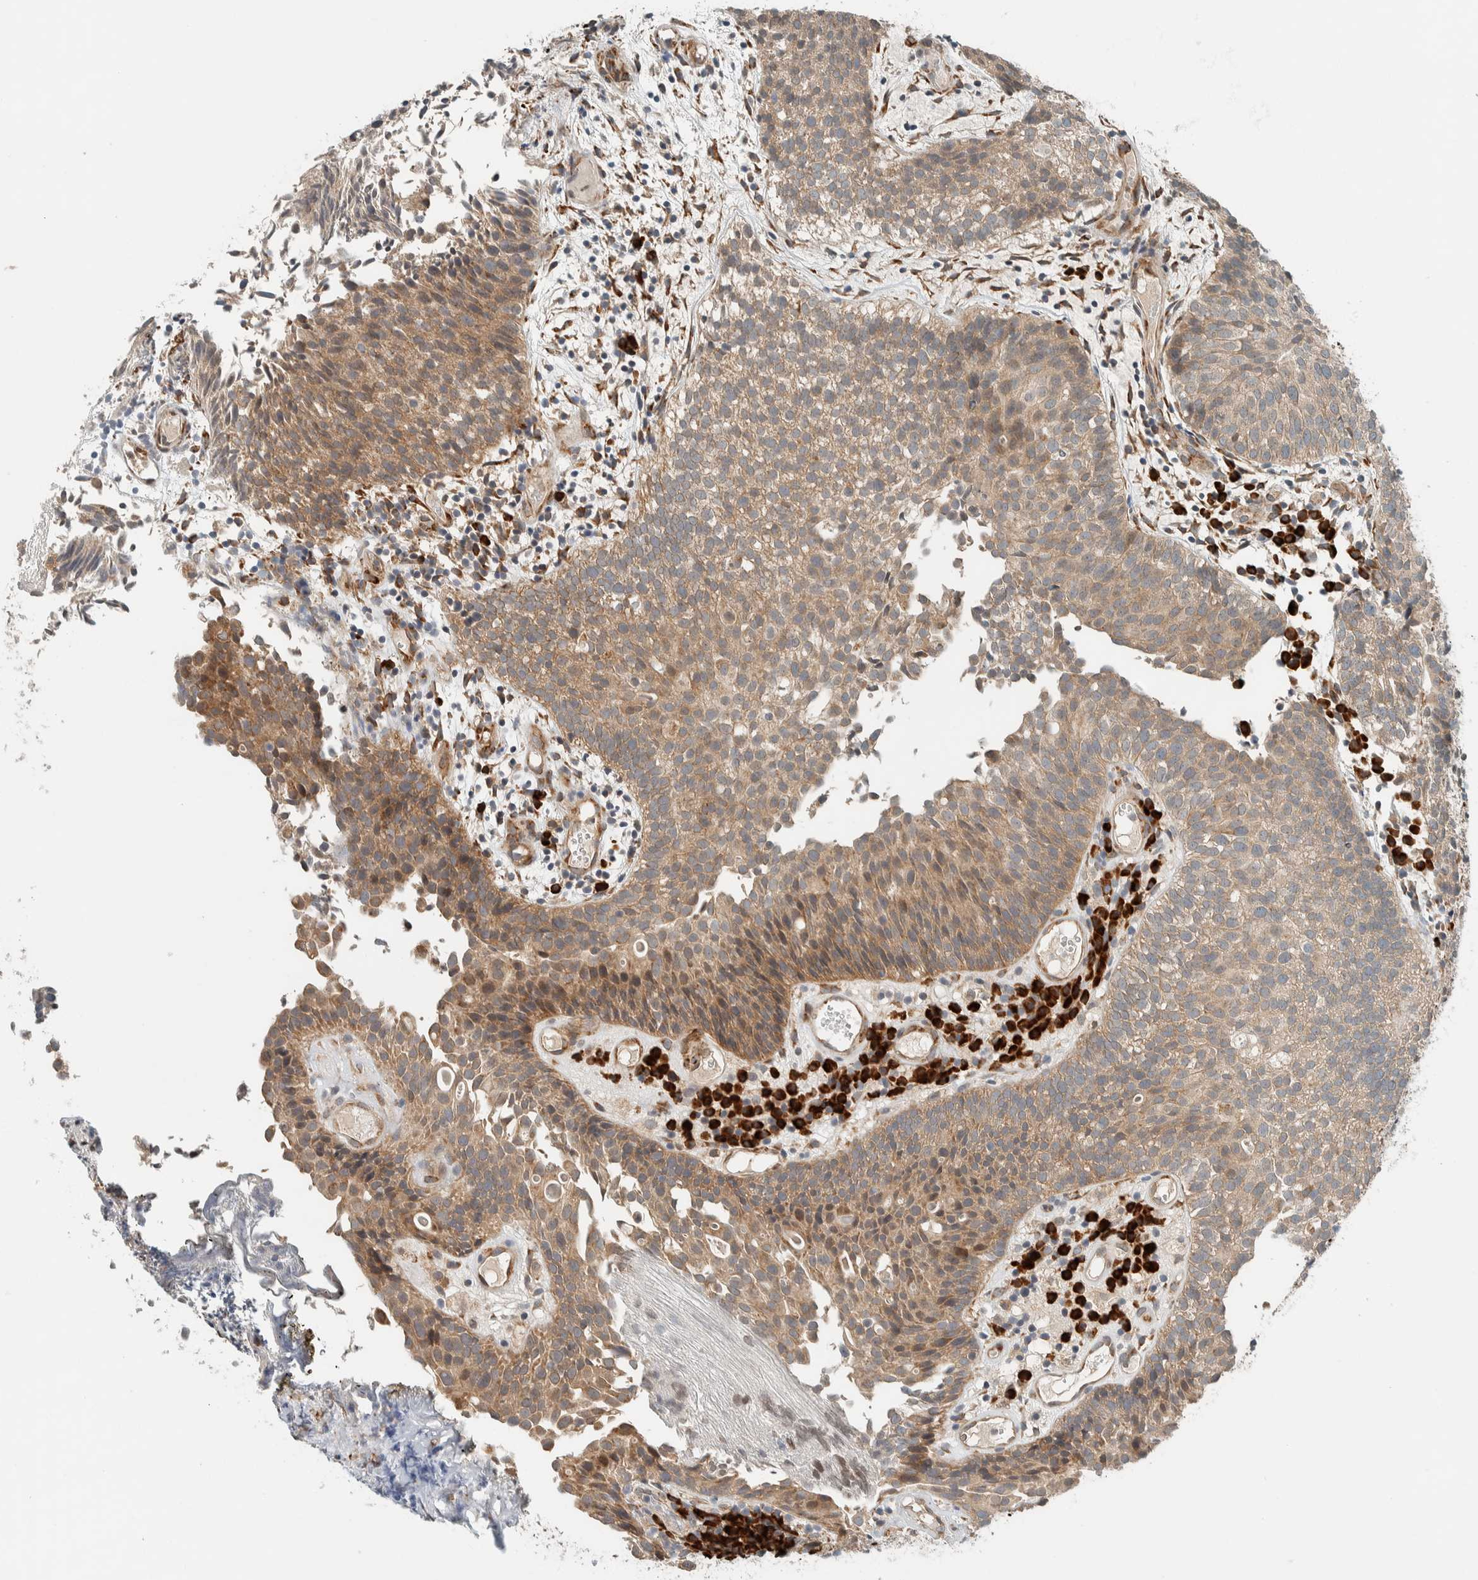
{"staining": {"intensity": "weak", "quantity": ">75%", "location": "cytoplasmic/membranous"}, "tissue": "urothelial cancer", "cell_type": "Tumor cells", "image_type": "cancer", "snomed": [{"axis": "morphology", "description": "Urothelial carcinoma, Low grade"}, {"axis": "topography", "description": "Urinary bladder"}], "caption": "DAB immunohistochemical staining of human urothelial cancer exhibits weak cytoplasmic/membranous protein expression in about >75% of tumor cells.", "gene": "CTBP2", "patient": {"sex": "male", "age": 86}}